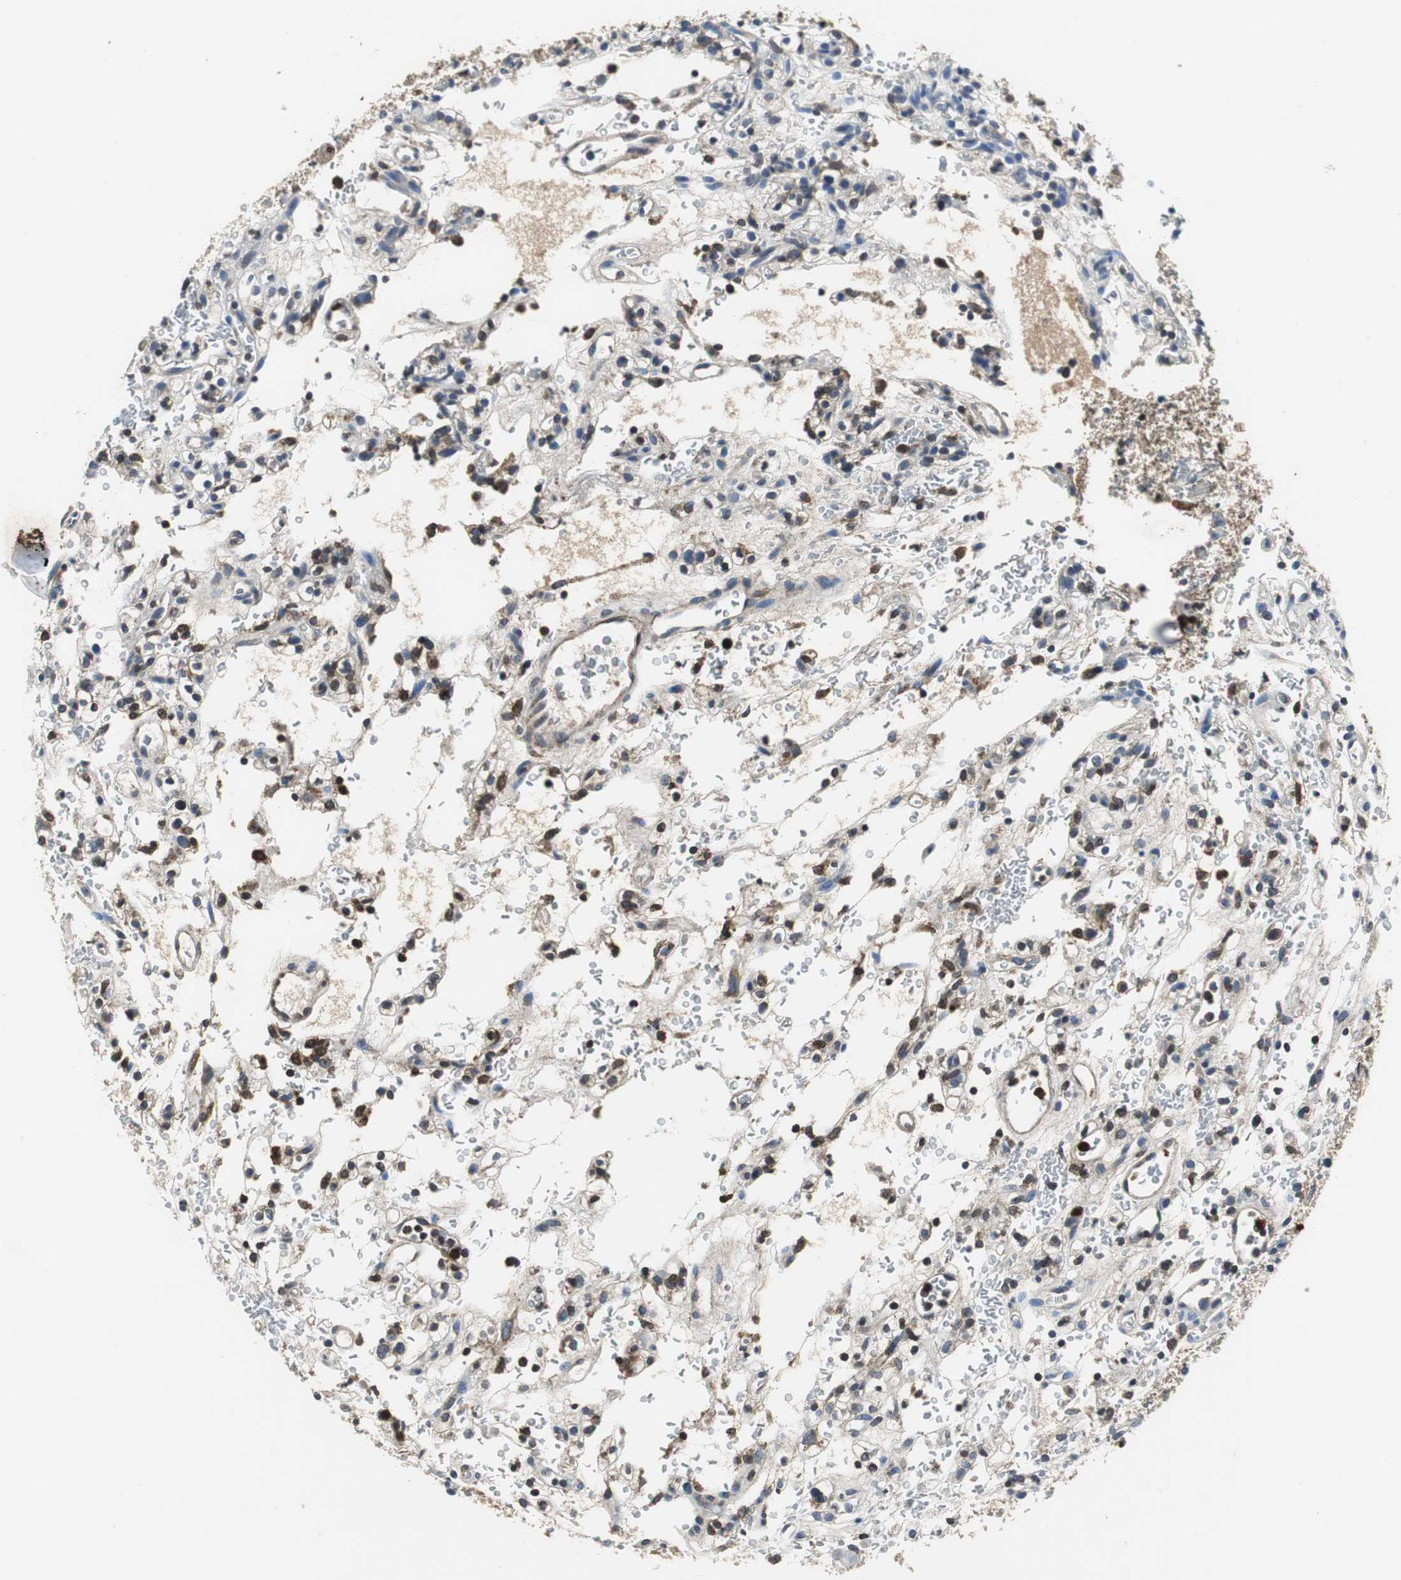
{"staining": {"intensity": "weak", "quantity": "<25%", "location": "nuclear"}, "tissue": "renal cancer", "cell_type": "Tumor cells", "image_type": "cancer", "snomed": [{"axis": "morphology", "description": "Normal tissue, NOS"}, {"axis": "morphology", "description": "Adenocarcinoma, NOS"}, {"axis": "topography", "description": "Kidney"}], "caption": "Photomicrograph shows no significant protein expression in tumor cells of adenocarcinoma (renal).", "gene": "ORM1", "patient": {"sex": "female", "age": 72}}